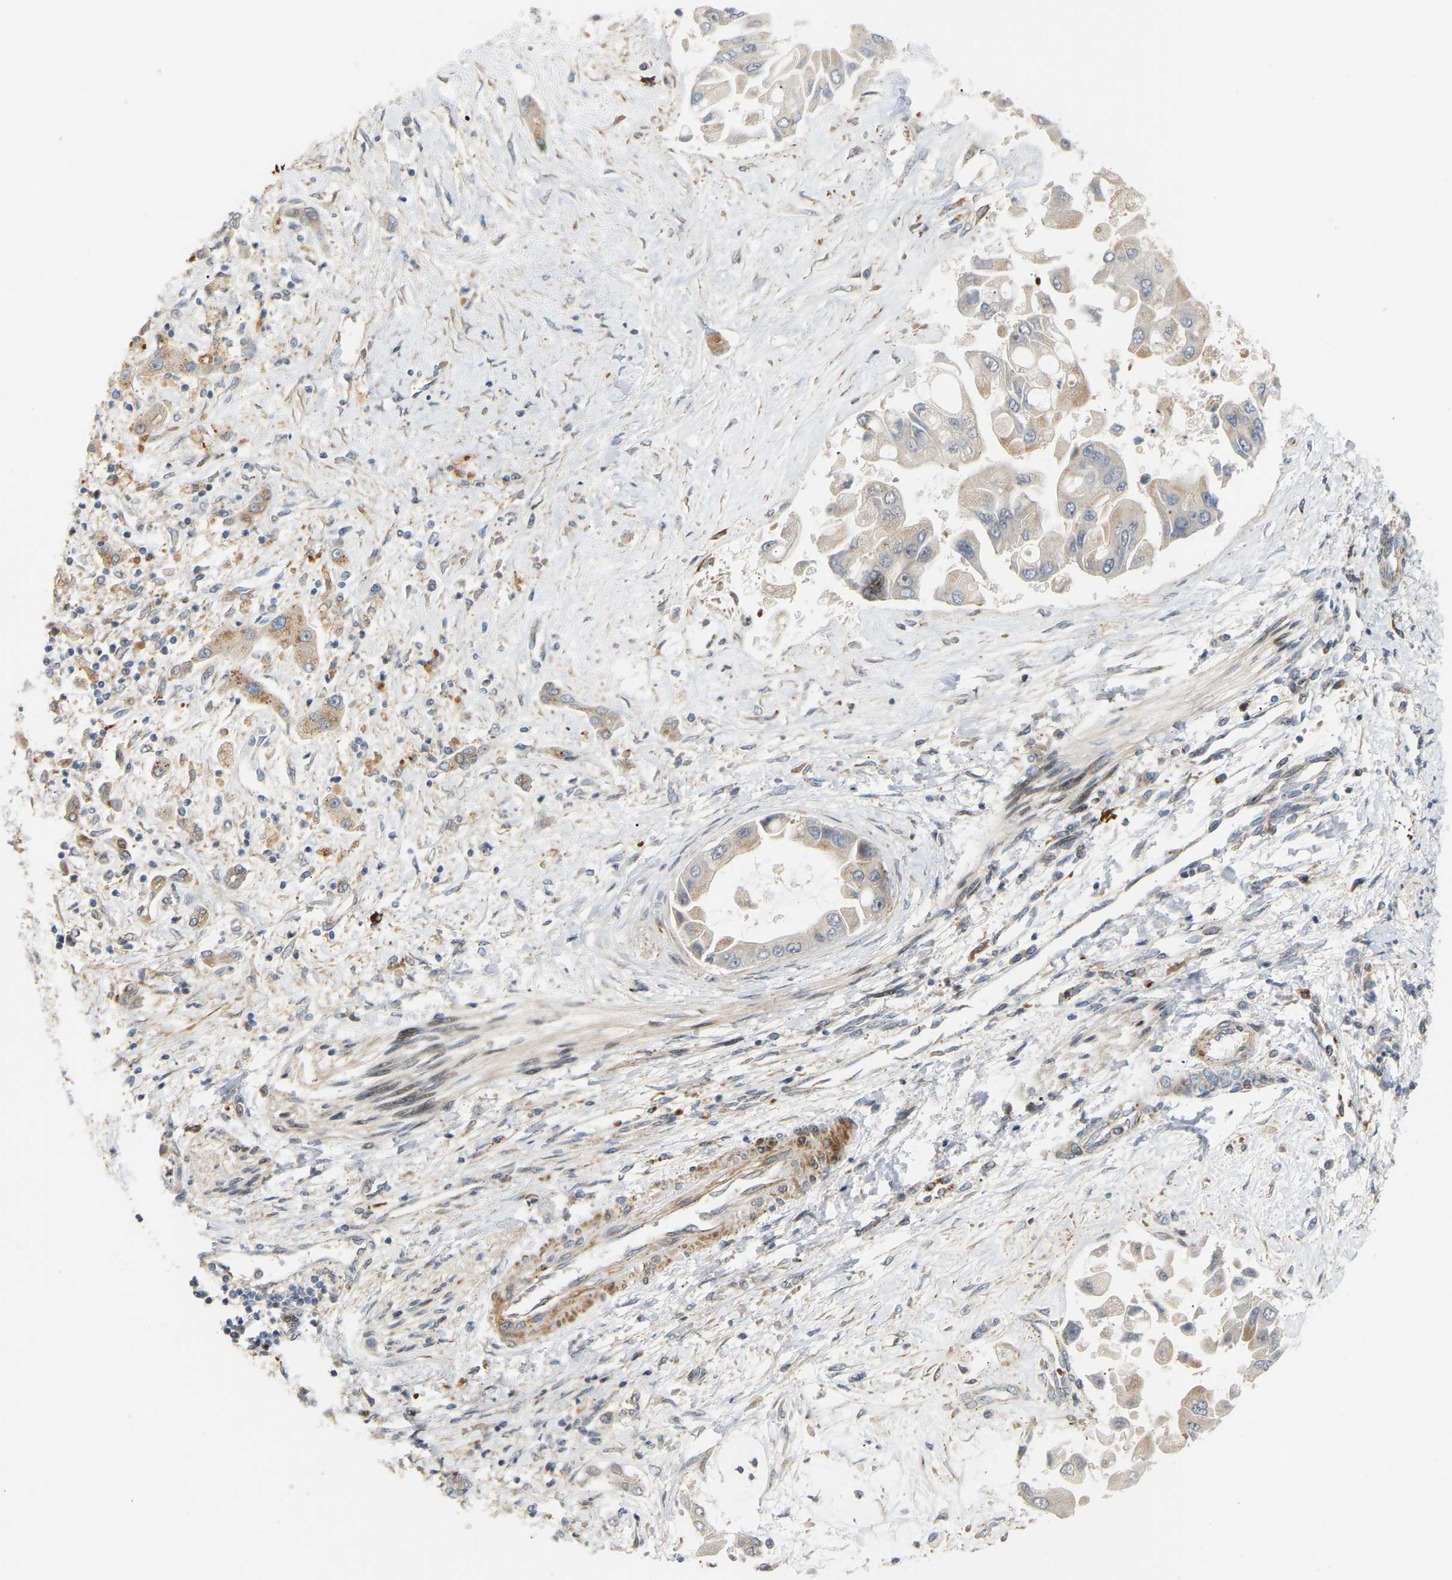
{"staining": {"intensity": "weak", "quantity": "25%-75%", "location": "cytoplasmic/membranous"}, "tissue": "liver cancer", "cell_type": "Tumor cells", "image_type": "cancer", "snomed": [{"axis": "morphology", "description": "Cholangiocarcinoma"}, {"axis": "topography", "description": "Liver"}], "caption": "Human liver cholangiocarcinoma stained for a protein (brown) demonstrates weak cytoplasmic/membranous positive expression in approximately 25%-75% of tumor cells.", "gene": "POGLUT2", "patient": {"sex": "male", "age": 50}}